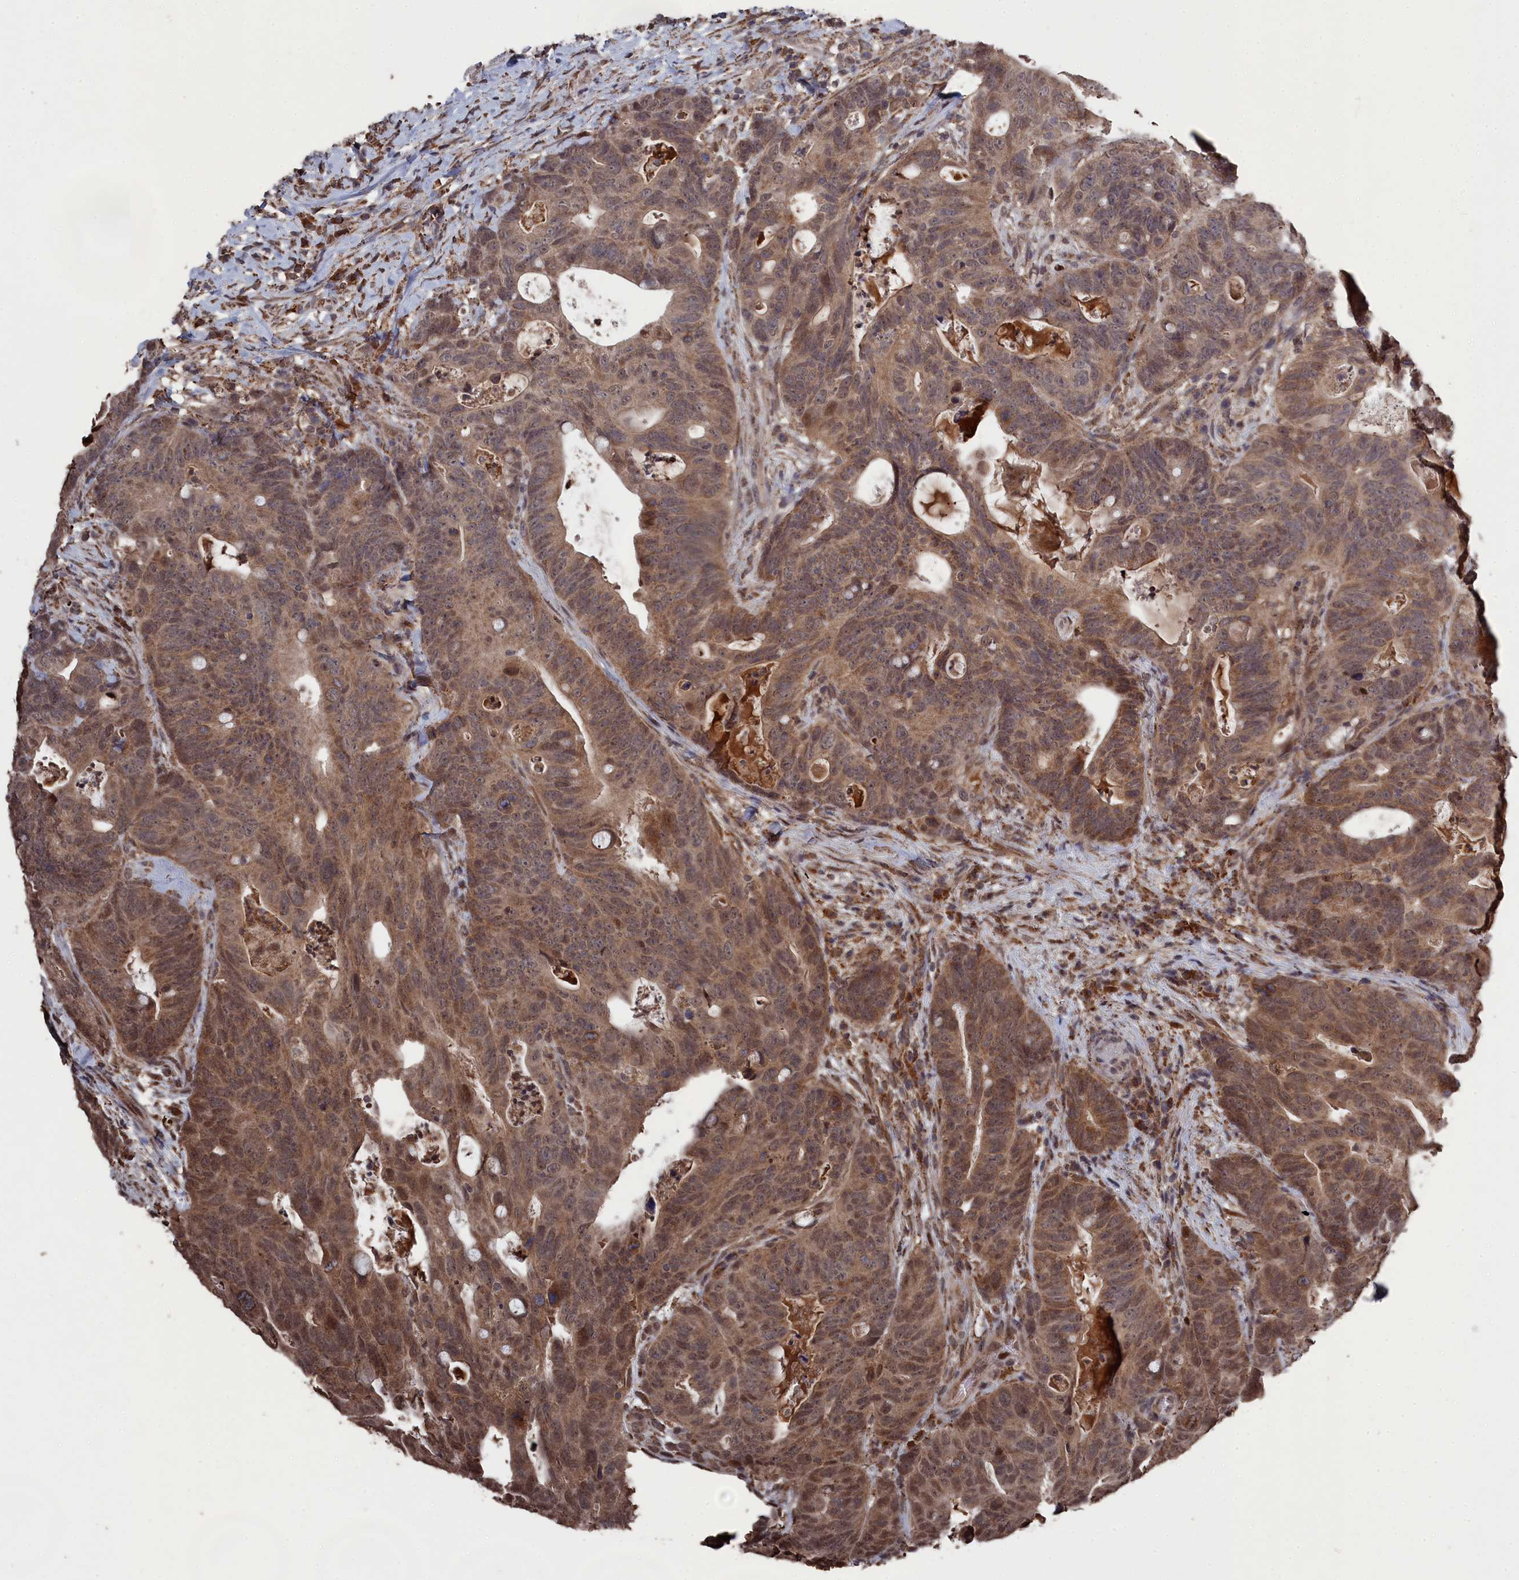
{"staining": {"intensity": "moderate", "quantity": ">75%", "location": "cytoplasmic/membranous,nuclear"}, "tissue": "colorectal cancer", "cell_type": "Tumor cells", "image_type": "cancer", "snomed": [{"axis": "morphology", "description": "Adenocarcinoma, NOS"}, {"axis": "topography", "description": "Colon"}], "caption": "Colorectal adenocarcinoma stained for a protein (brown) displays moderate cytoplasmic/membranous and nuclear positive positivity in about >75% of tumor cells.", "gene": "CEACAM21", "patient": {"sex": "female", "age": 82}}